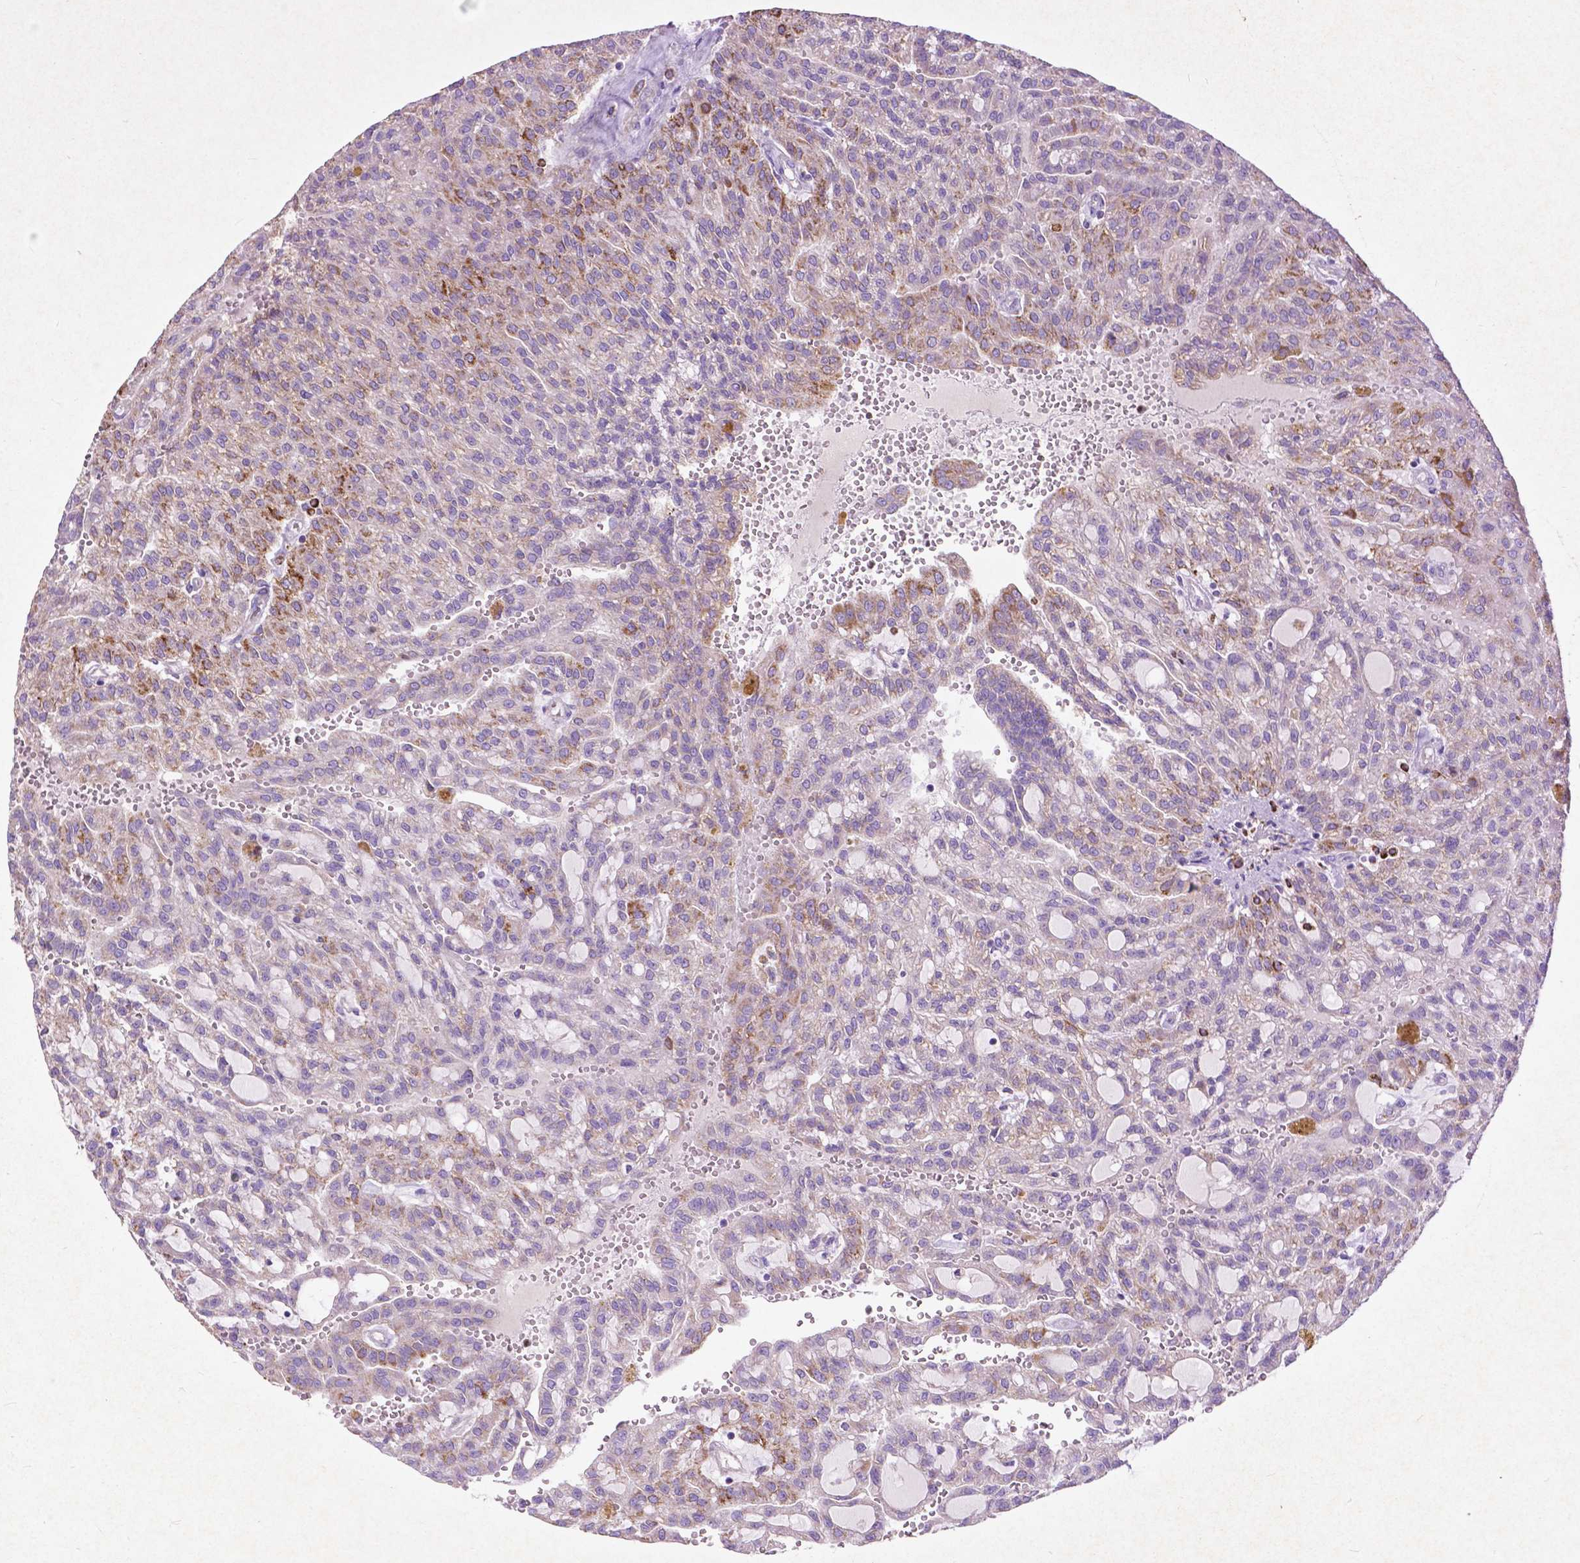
{"staining": {"intensity": "strong", "quantity": "<25%", "location": "cytoplasmic/membranous"}, "tissue": "renal cancer", "cell_type": "Tumor cells", "image_type": "cancer", "snomed": [{"axis": "morphology", "description": "Adenocarcinoma, NOS"}, {"axis": "topography", "description": "Kidney"}], "caption": "Human adenocarcinoma (renal) stained with a protein marker reveals strong staining in tumor cells.", "gene": "THEGL", "patient": {"sex": "male", "age": 63}}